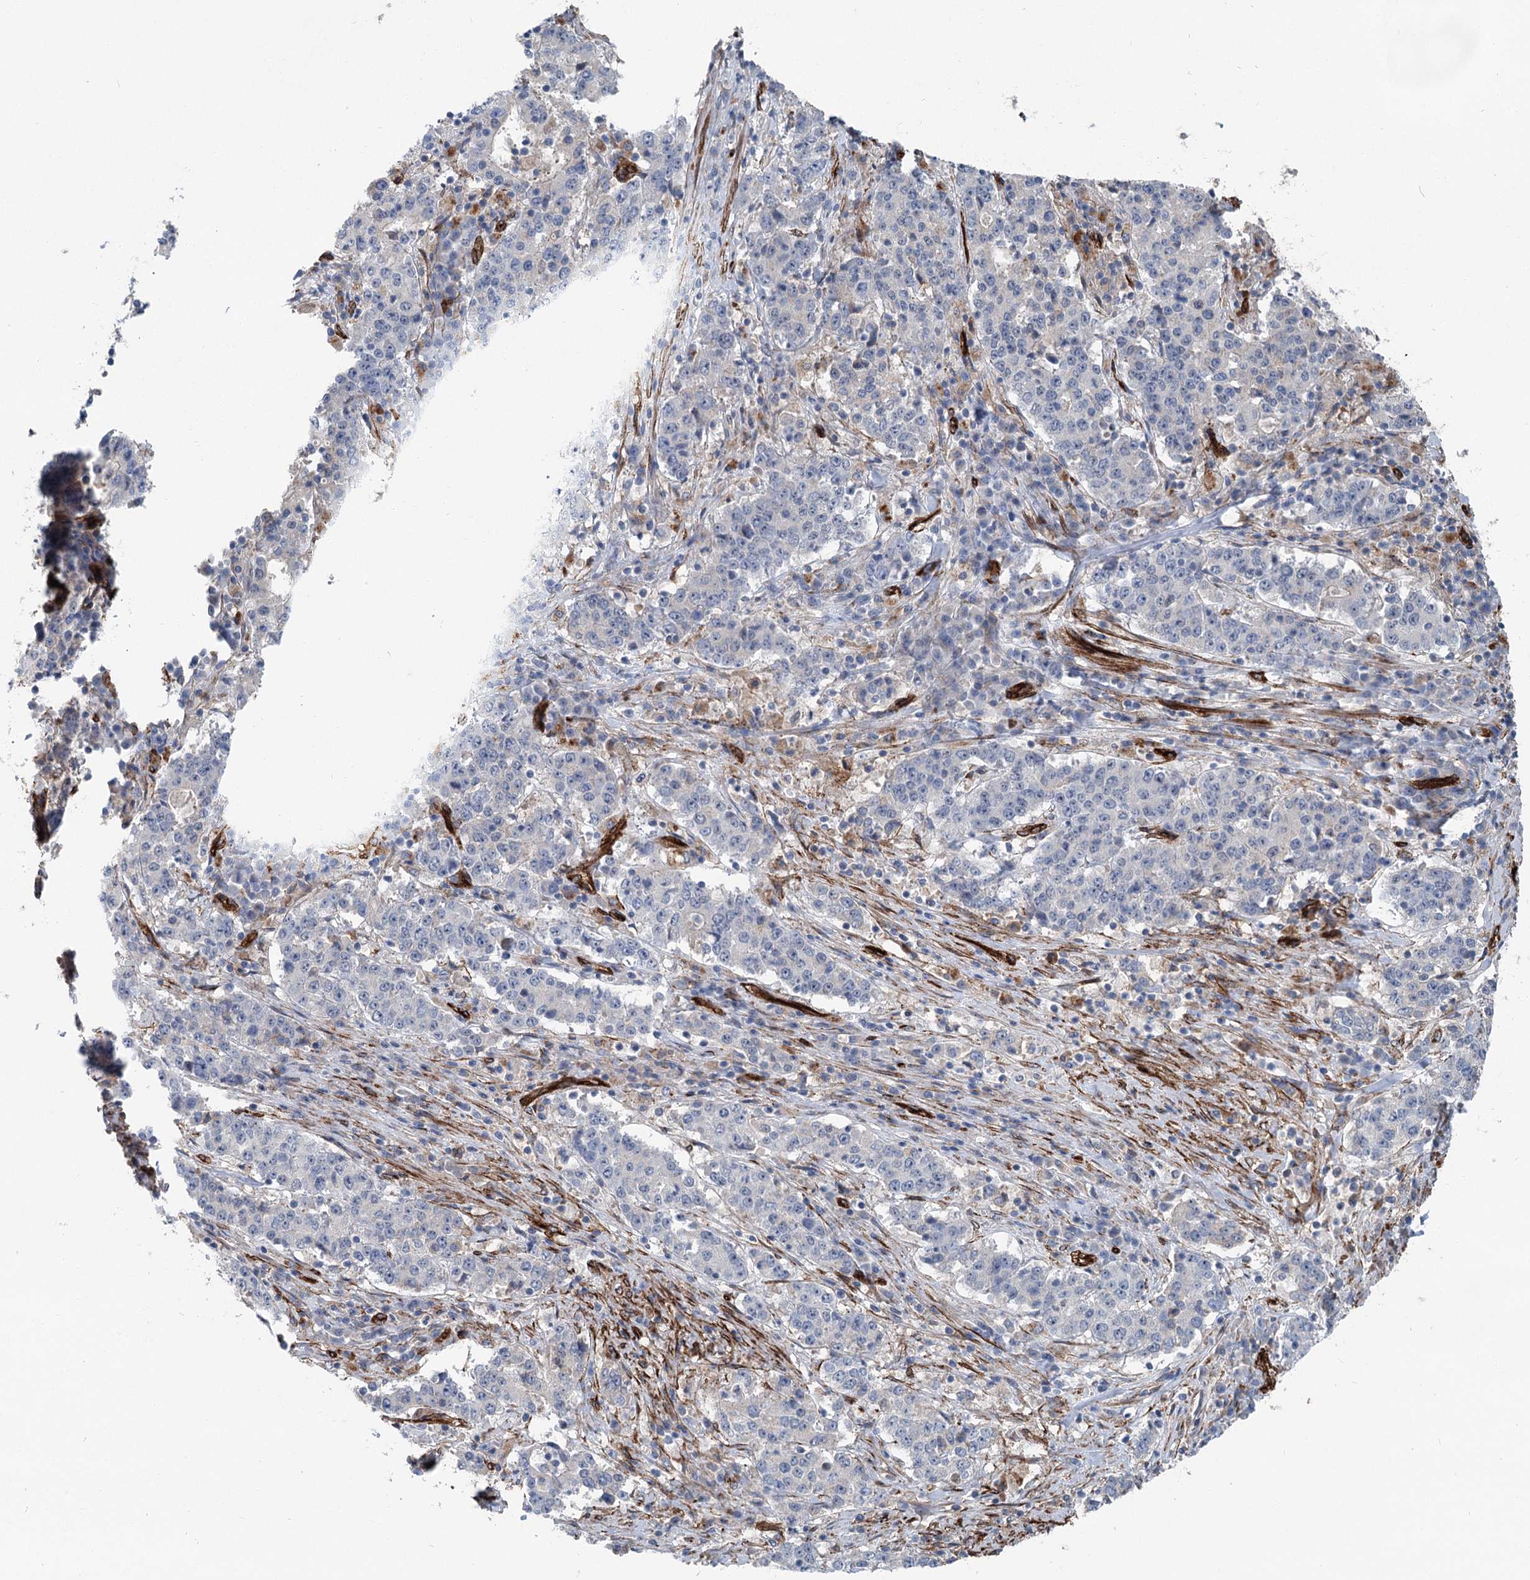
{"staining": {"intensity": "negative", "quantity": "none", "location": "none"}, "tissue": "stomach cancer", "cell_type": "Tumor cells", "image_type": "cancer", "snomed": [{"axis": "morphology", "description": "Adenocarcinoma, NOS"}, {"axis": "topography", "description": "Stomach"}], "caption": "High magnification brightfield microscopy of stomach cancer stained with DAB (brown) and counterstained with hematoxylin (blue): tumor cells show no significant staining.", "gene": "IQSEC1", "patient": {"sex": "male", "age": 59}}